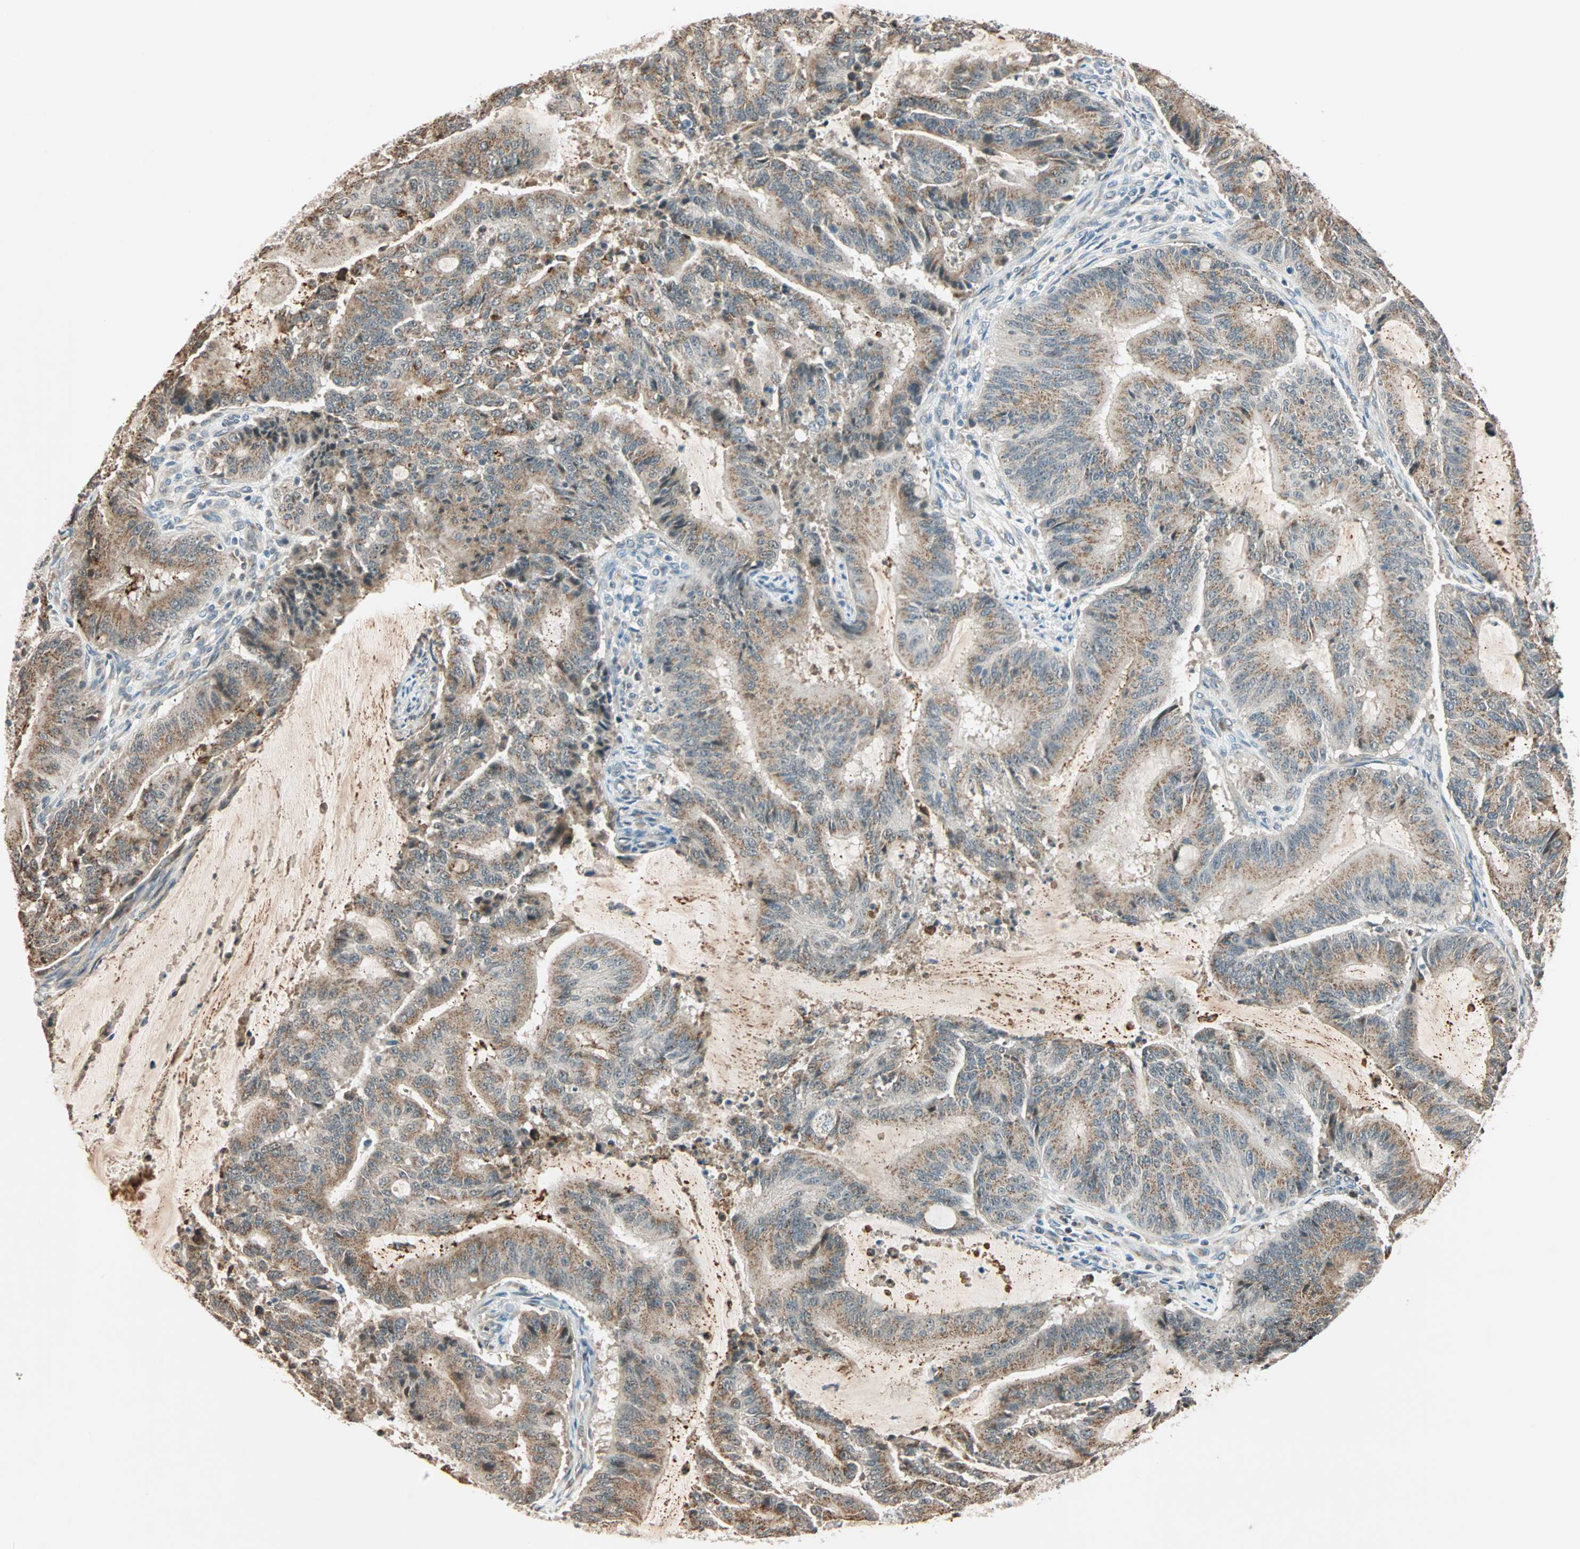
{"staining": {"intensity": "weak", "quantity": "25%-75%", "location": "cytoplasmic/membranous"}, "tissue": "liver cancer", "cell_type": "Tumor cells", "image_type": "cancer", "snomed": [{"axis": "morphology", "description": "Cholangiocarcinoma"}, {"axis": "topography", "description": "Liver"}], "caption": "Immunohistochemistry image of neoplastic tissue: human cholangiocarcinoma (liver) stained using IHC reveals low levels of weak protein expression localized specifically in the cytoplasmic/membranous of tumor cells, appearing as a cytoplasmic/membranous brown color.", "gene": "PRDM2", "patient": {"sex": "female", "age": 73}}